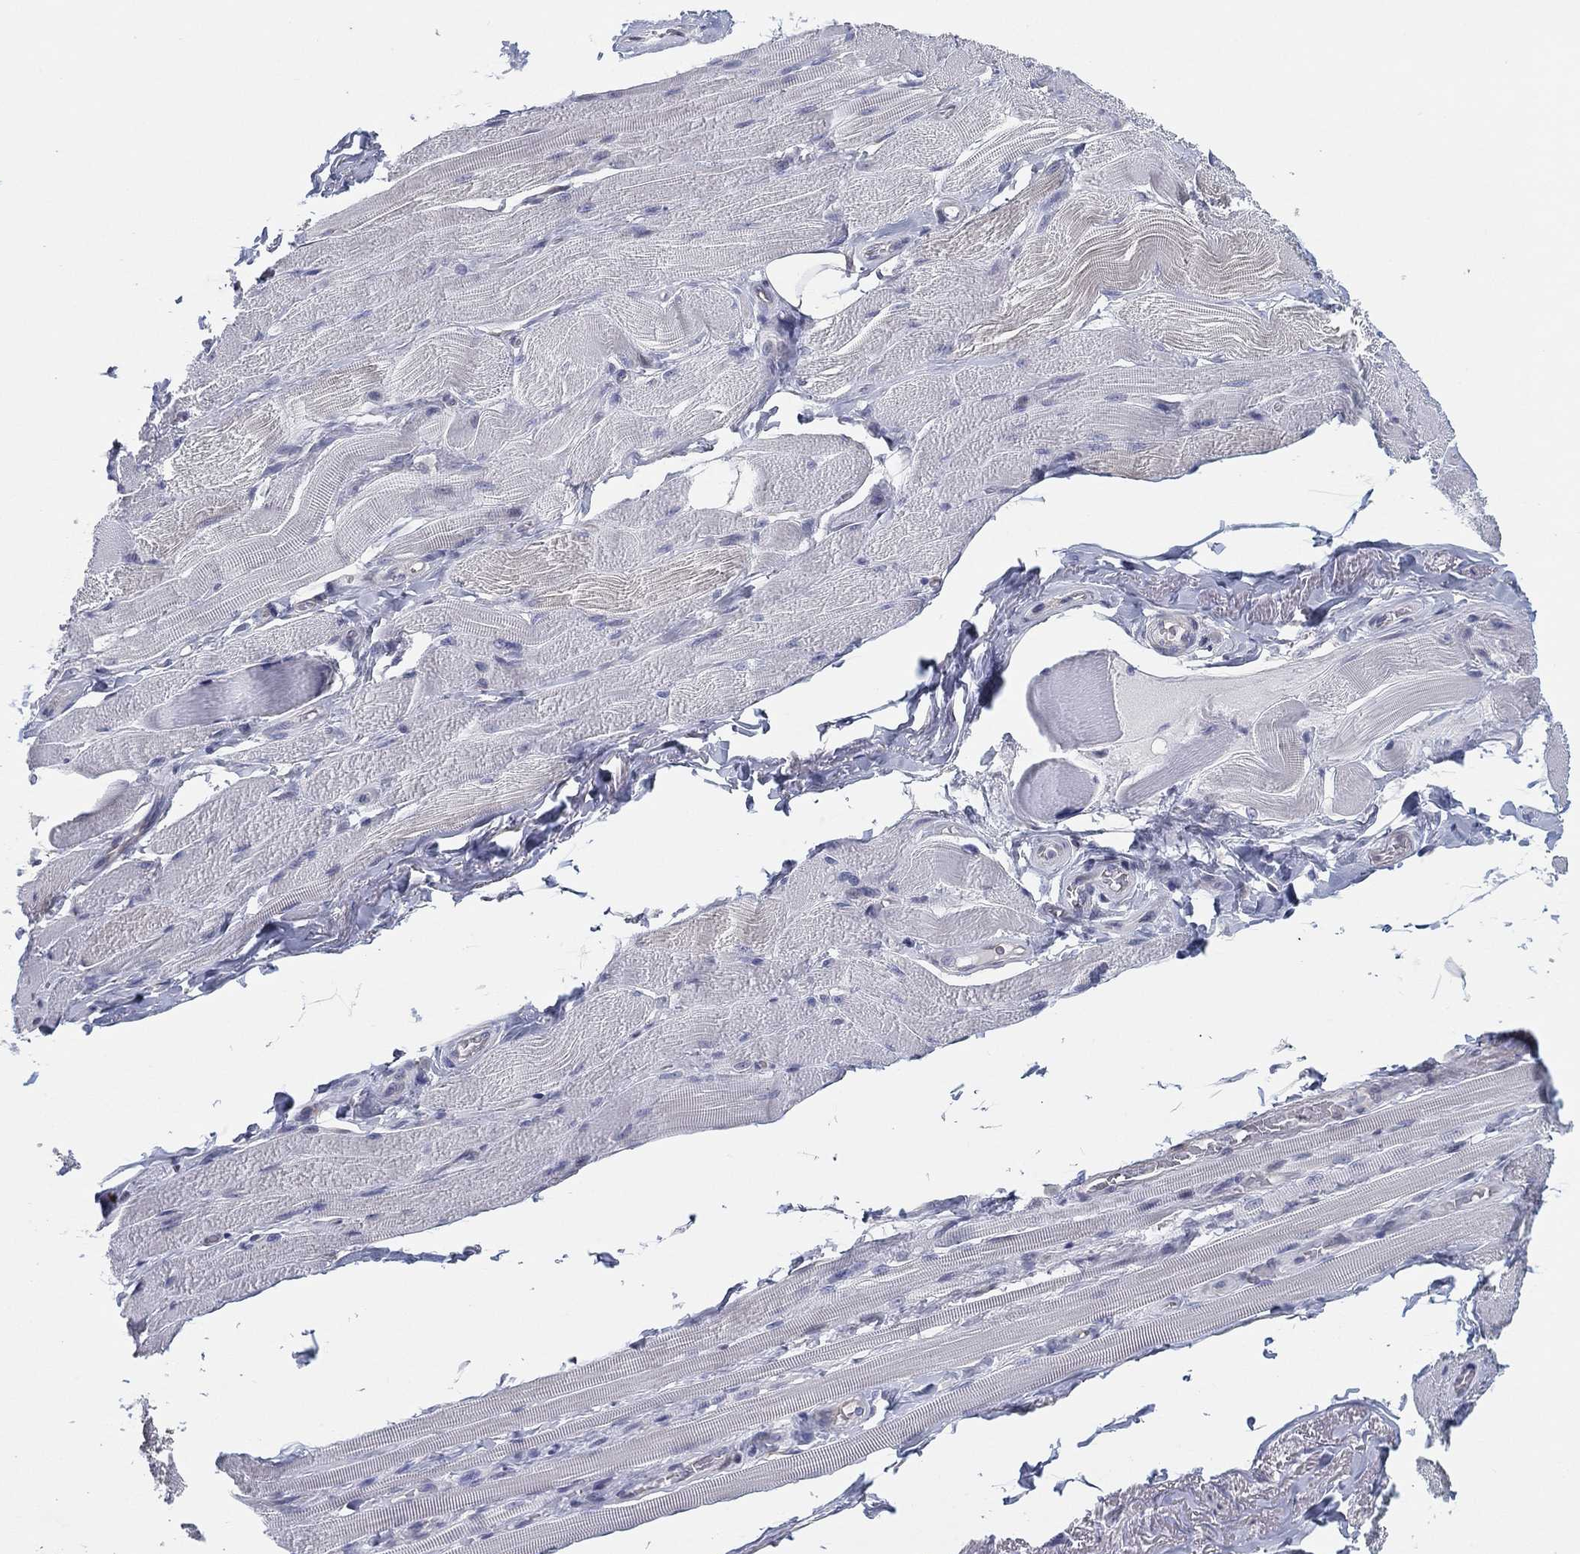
{"staining": {"intensity": "negative", "quantity": "none", "location": "none"}, "tissue": "skeletal muscle", "cell_type": "Myocytes", "image_type": "normal", "snomed": [{"axis": "morphology", "description": "Normal tissue, NOS"}, {"axis": "topography", "description": "Skeletal muscle"}, {"axis": "topography", "description": "Anal"}, {"axis": "topography", "description": "Peripheral nerve tissue"}], "caption": "The immunohistochemistry (IHC) image has no significant staining in myocytes of skeletal muscle. (DAB immunohistochemistry (IHC) visualized using brightfield microscopy, high magnification).", "gene": "HEATR4", "patient": {"sex": "male", "age": 53}}